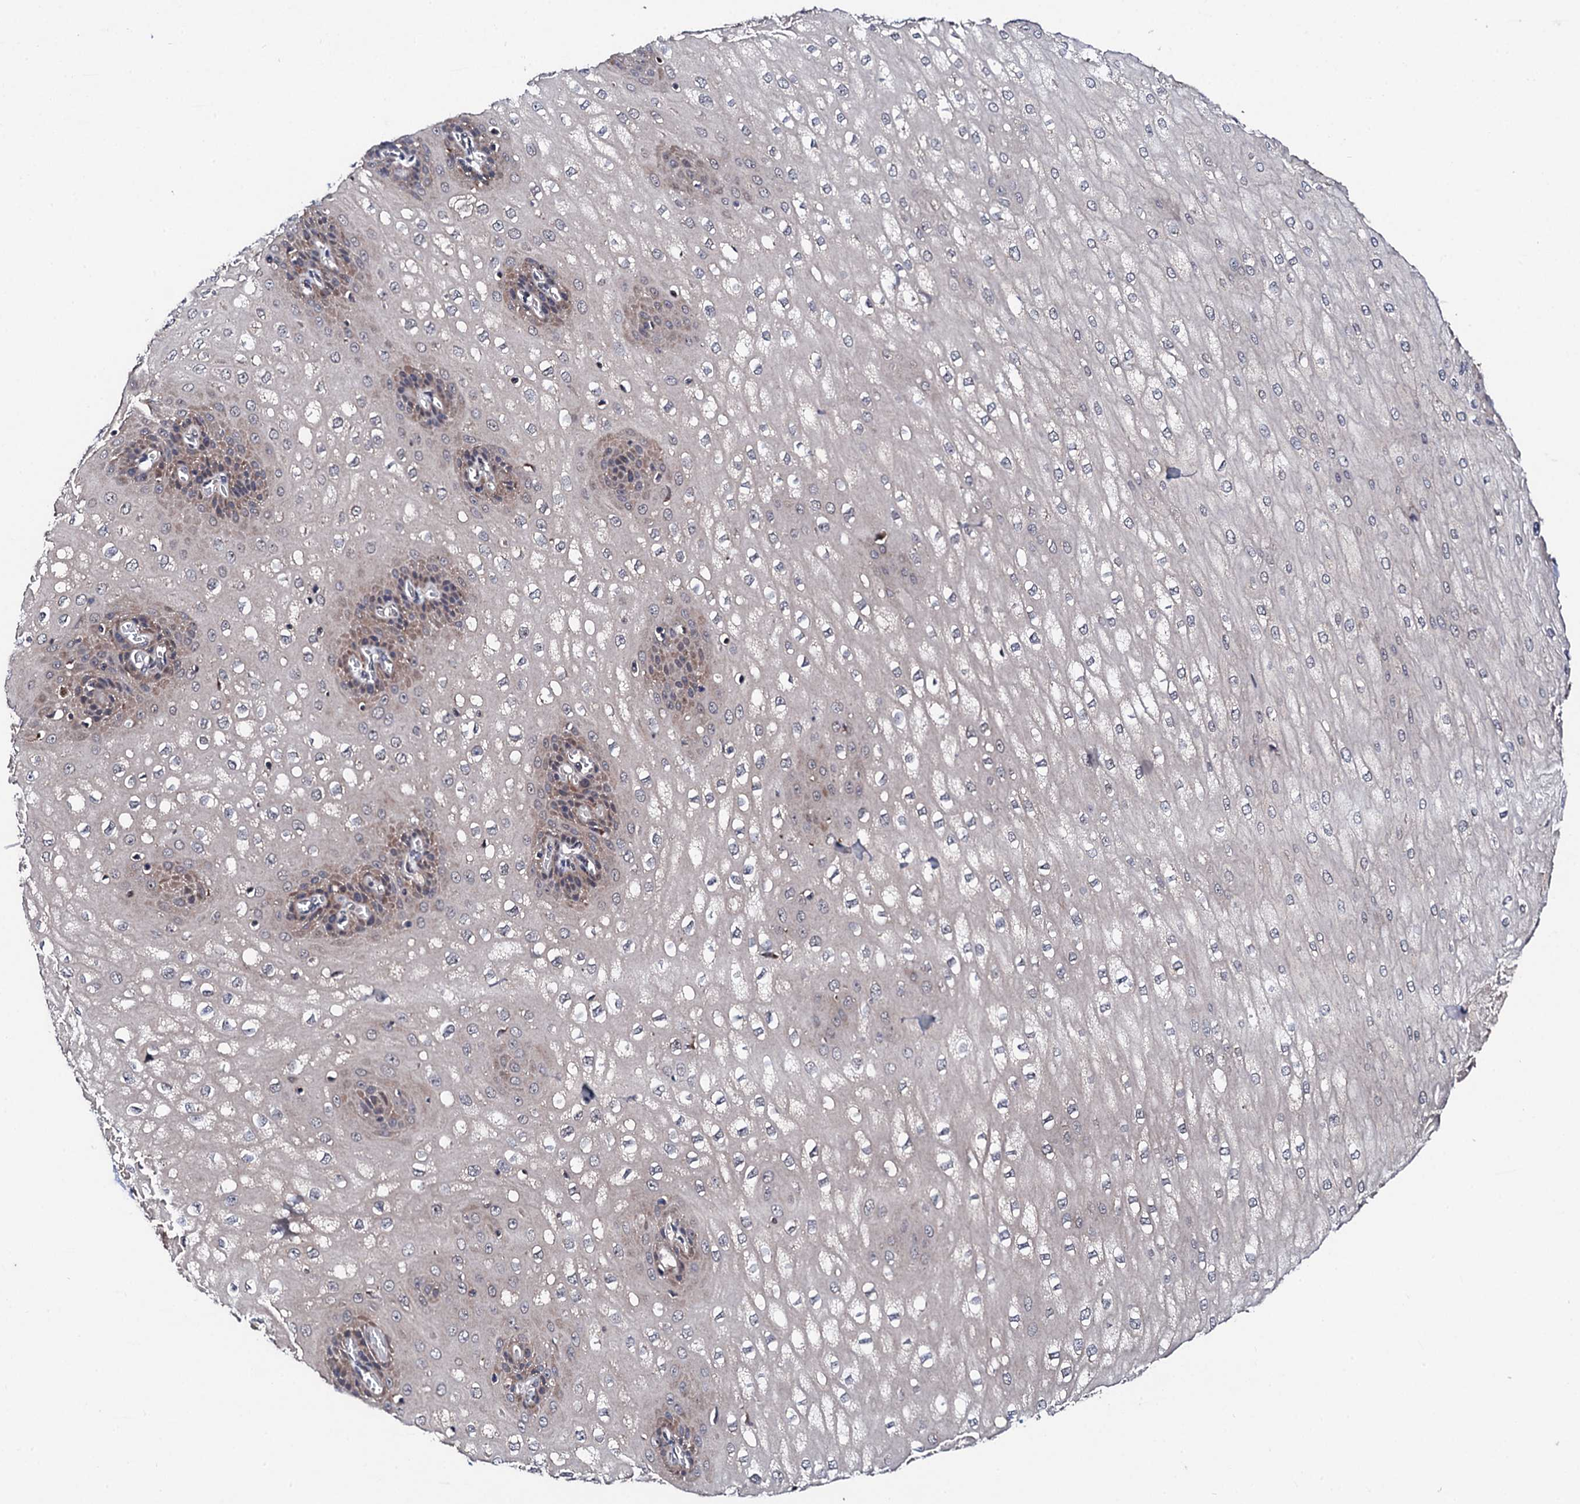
{"staining": {"intensity": "moderate", "quantity": "25%-75%", "location": "cytoplasmic/membranous"}, "tissue": "esophagus", "cell_type": "Squamous epithelial cells", "image_type": "normal", "snomed": [{"axis": "morphology", "description": "Normal tissue, NOS"}, {"axis": "topography", "description": "Esophagus"}], "caption": "Immunohistochemical staining of unremarkable esophagus demonstrates moderate cytoplasmic/membranous protein positivity in about 25%-75% of squamous epithelial cells.", "gene": "IP6K1", "patient": {"sex": "male", "age": 60}}